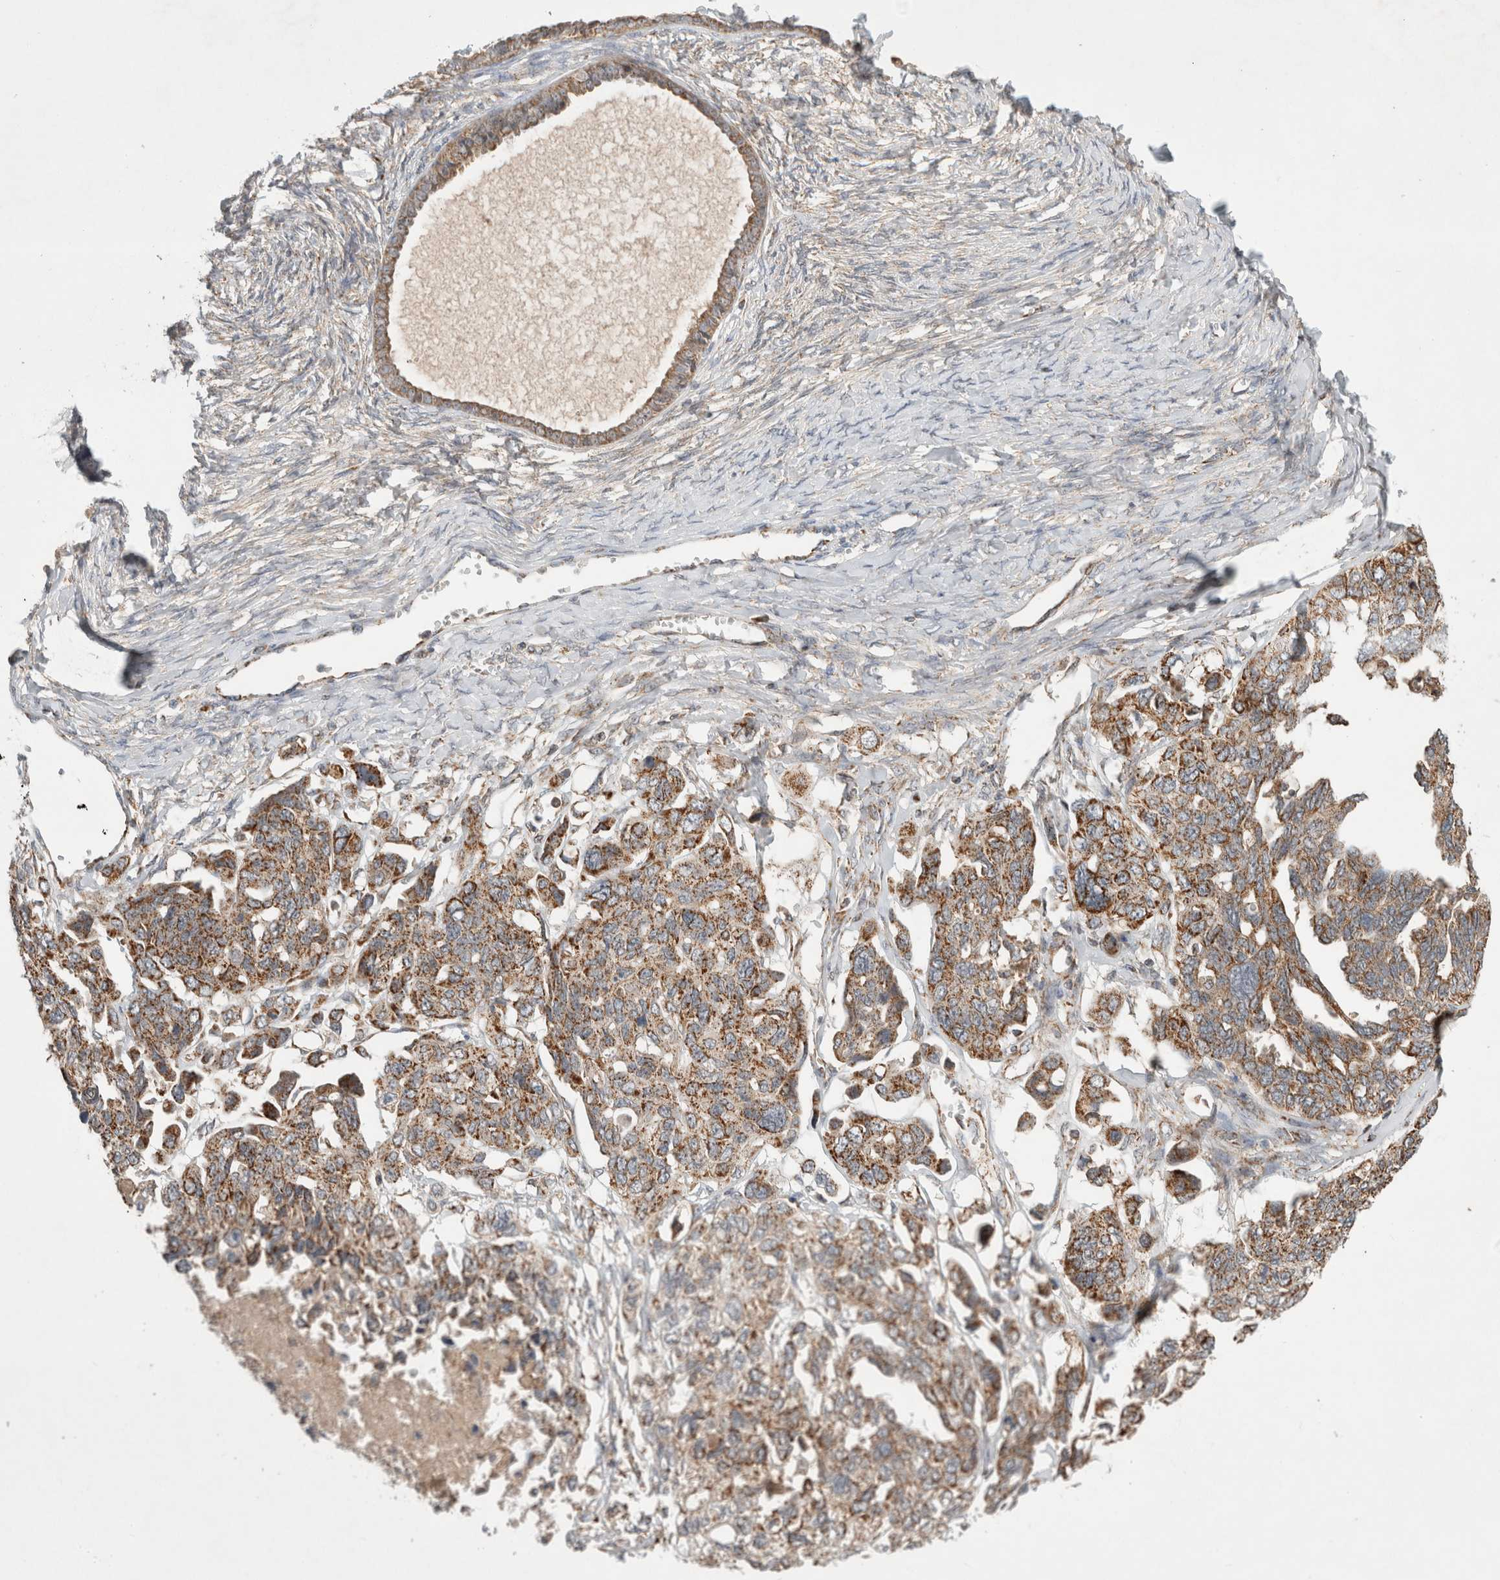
{"staining": {"intensity": "moderate", "quantity": ">75%", "location": "cytoplasmic/membranous"}, "tissue": "ovarian cancer", "cell_type": "Tumor cells", "image_type": "cancer", "snomed": [{"axis": "morphology", "description": "Cystadenocarcinoma, serous, NOS"}, {"axis": "topography", "description": "Ovary"}], "caption": "Immunohistochemical staining of serous cystadenocarcinoma (ovarian) reveals medium levels of moderate cytoplasmic/membranous expression in about >75% of tumor cells. The protein of interest is stained brown, and the nuclei are stained in blue (DAB IHC with brightfield microscopy, high magnification).", "gene": "AMPD1", "patient": {"sex": "female", "age": 79}}